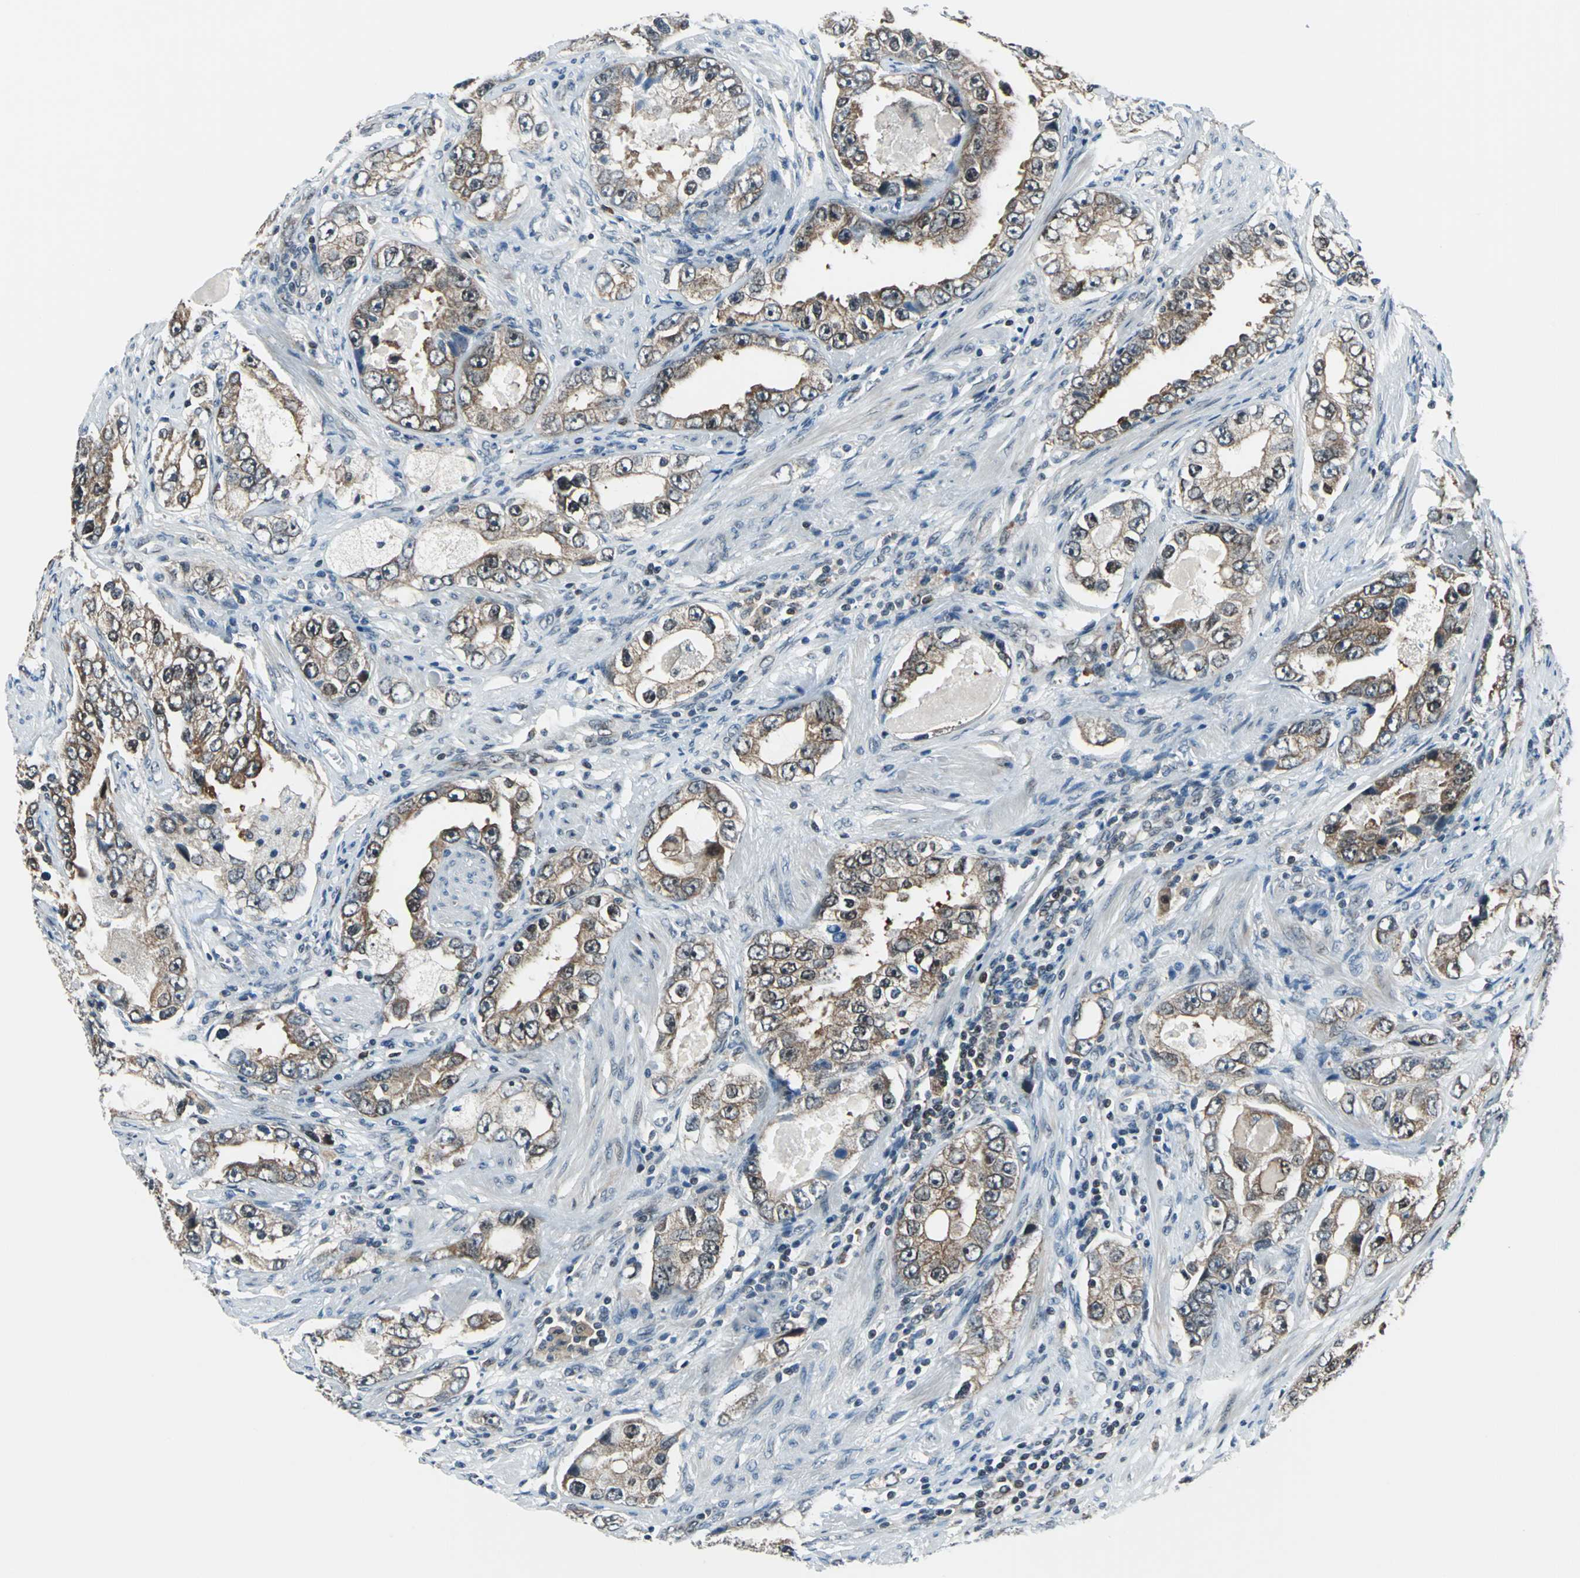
{"staining": {"intensity": "moderate", "quantity": ">75%", "location": "cytoplasmic/membranous"}, "tissue": "prostate cancer", "cell_type": "Tumor cells", "image_type": "cancer", "snomed": [{"axis": "morphology", "description": "Adenocarcinoma, High grade"}, {"axis": "topography", "description": "Prostate"}], "caption": "Prostate cancer (adenocarcinoma (high-grade)) was stained to show a protein in brown. There is medium levels of moderate cytoplasmic/membranous positivity in about >75% of tumor cells.", "gene": "POLR3K", "patient": {"sex": "male", "age": 63}}